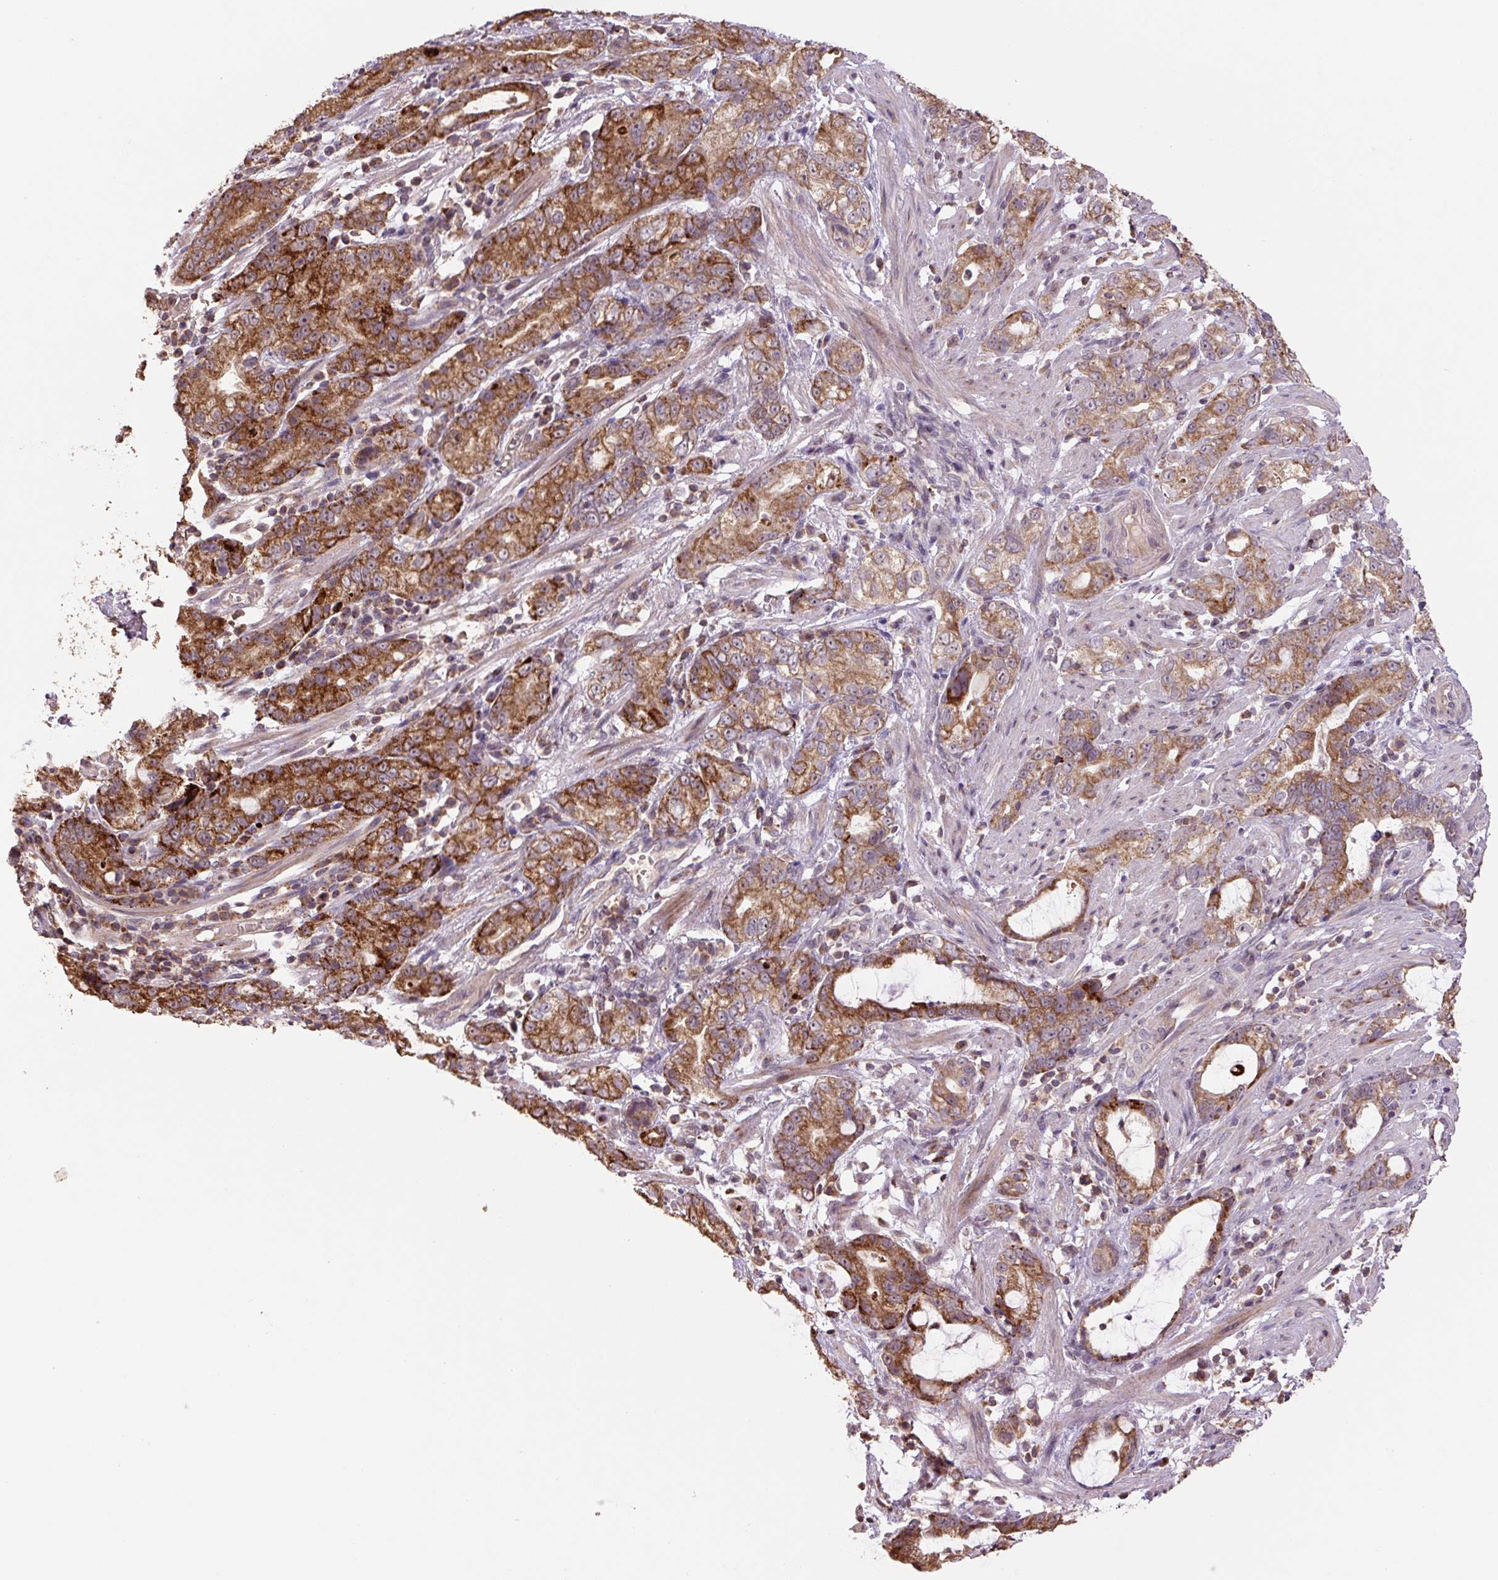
{"staining": {"intensity": "moderate", "quantity": ">75%", "location": "cytoplasmic/membranous"}, "tissue": "stomach cancer", "cell_type": "Tumor cells", "image_type": "cancer", "snomed": [{"axis": "morphology", "description": "Adenocarcinoma, NOS"}, {"axis": "topography", "description": "Stomach"}], "caption": "The histopathology image exhibits immunohistochemical staining of stomach cancer. There is moderate cytoplasmic/membranous staining is appreciated in approximately >75% of tumor cells.", "gene": "TMEM160", "patient": {"sex": "male", "age": 55}}